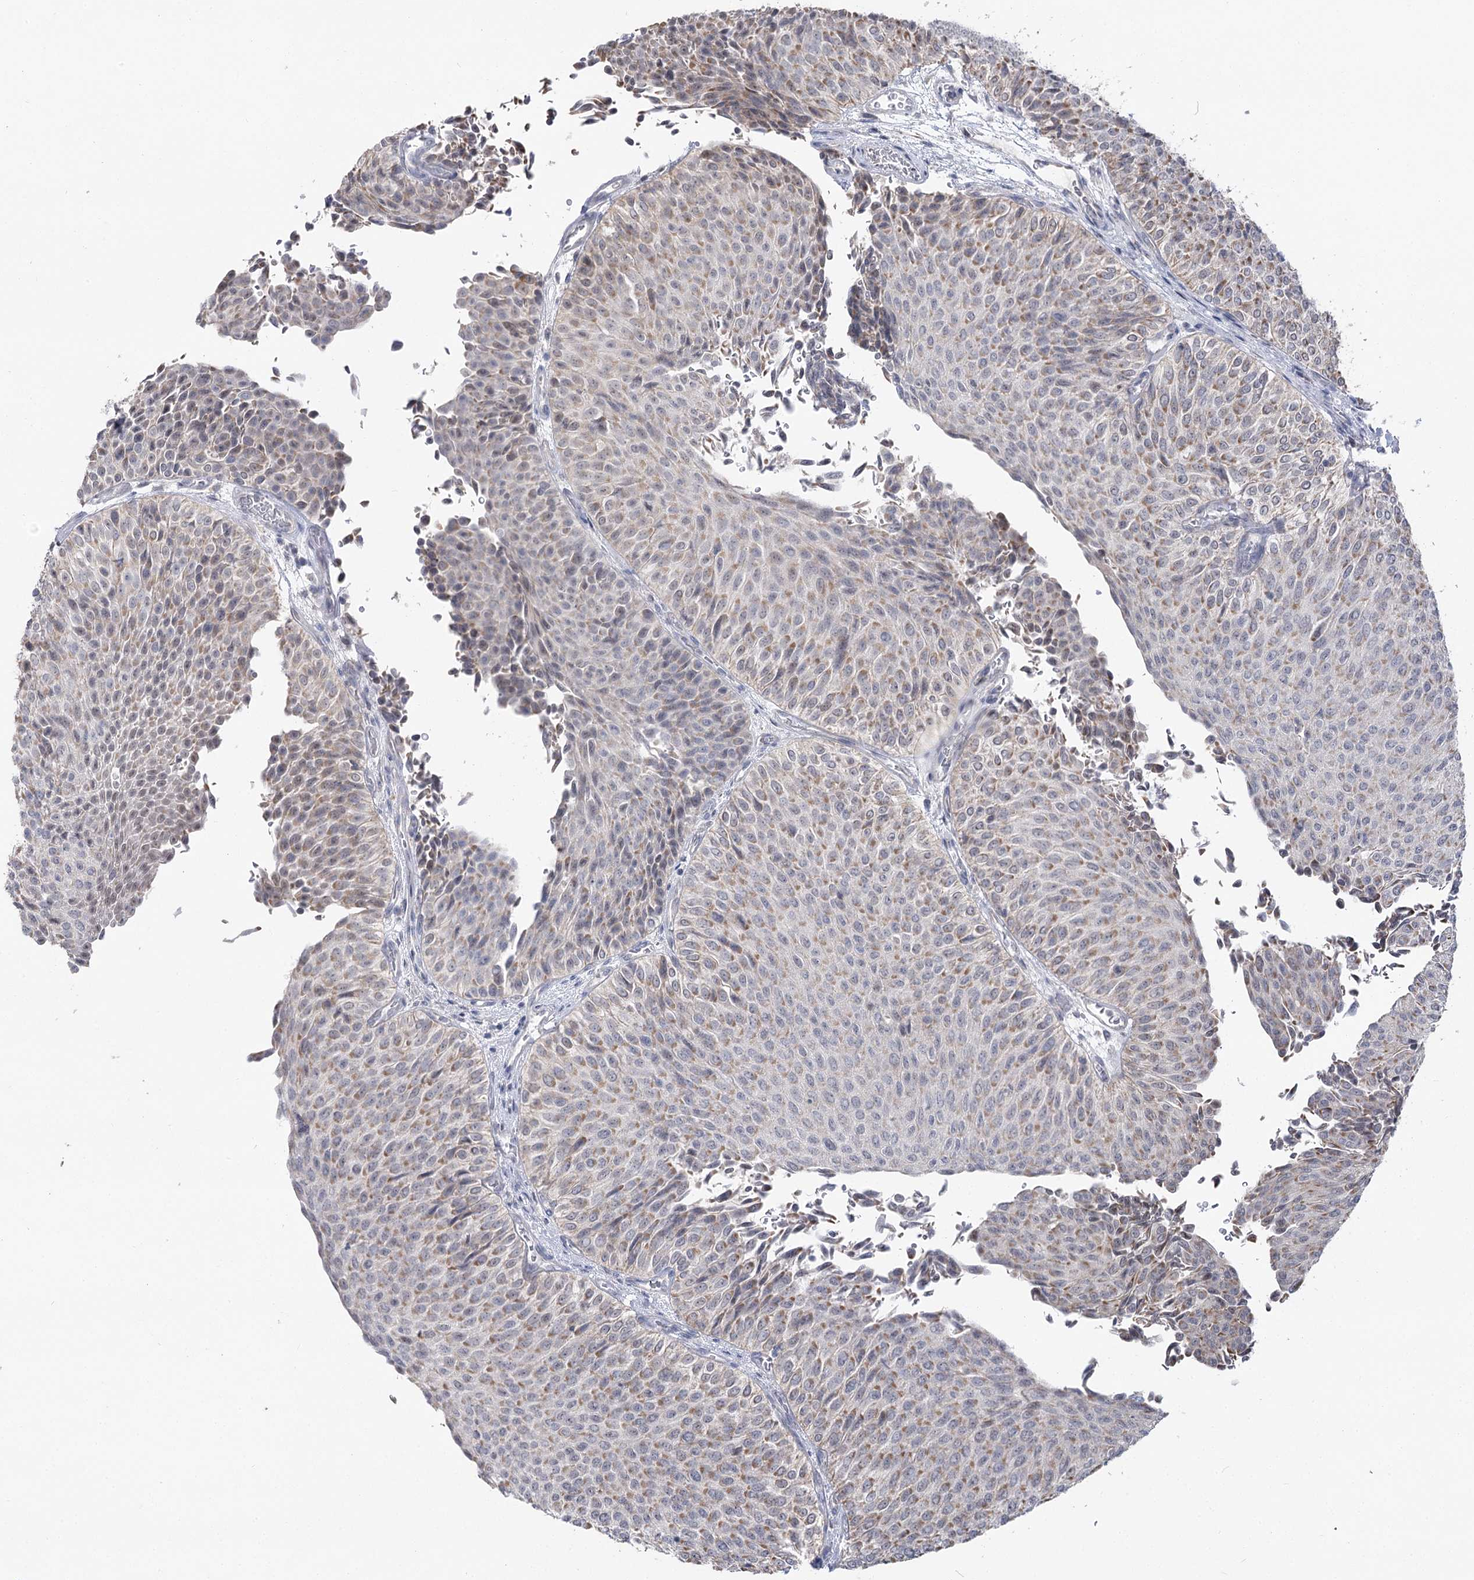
{"staining": {"intensity": "weak", "quantity": "25%-75%", "location": "cytoplasmic/membranous"}, "tissue": "urothelial cancer", "cell_type": "Tumor cells", "image_type": "cancer", "snomed": [{"axis": "morphology", "description": "Urothelial carcinoma, Low grade"}, {"axis": "topography", "description": "Urinary bladder"}], "caption": "Approximately 25%-75% of tumor cells in human urothelial carcinoma (low-grade) display weak cytoplasmic/membranous protein staining as visualized by brown immunohistochemical staining.", "gene": "RUFY4", "patient": {"sex": "male", "age": 78}}